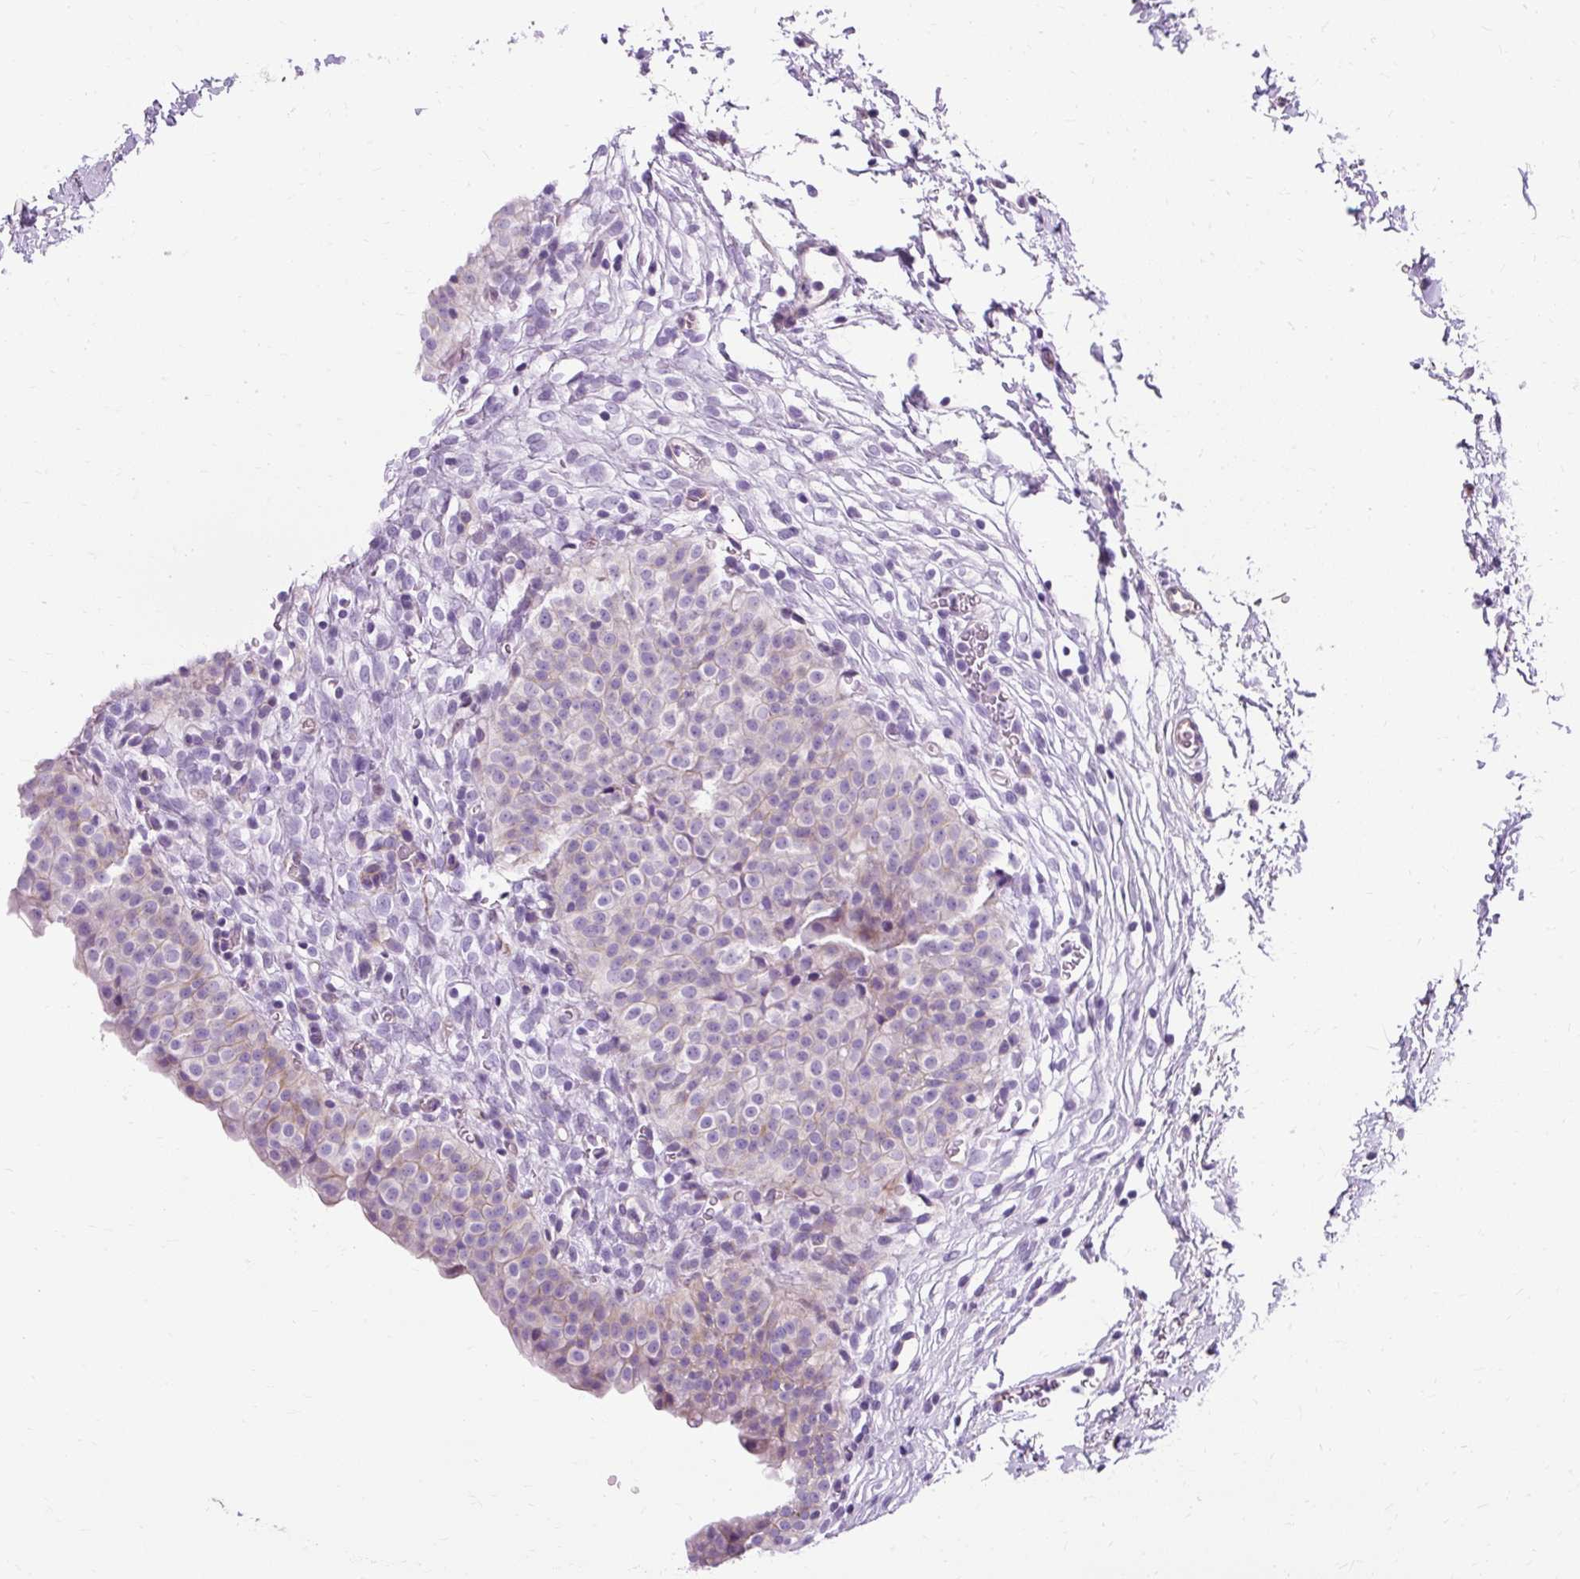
{"staining": {"intensity": "negative", "quantity": "none", "location": "none"}, "tissue": "urinary bladder", "cell_type": "Urothelial cells", "image_type": "normal", "snomed": [{"axis": "morphology", "description": "Normal tissue, NOS"}, {"axis": "topography", "description": "Urinary bladder"}, {"axis": "topography", "description": "Peripheral nerve tissue"}], "caption": "IHC histopathology image of benign urinary bladder: human urinary bladder stained with DAB (3,3'-diaminobenzidine) demonstrates no significant protein expression in urothelial cells.", "gene": "TMEM89", "patient": {"sex": "male", "age": 55}}